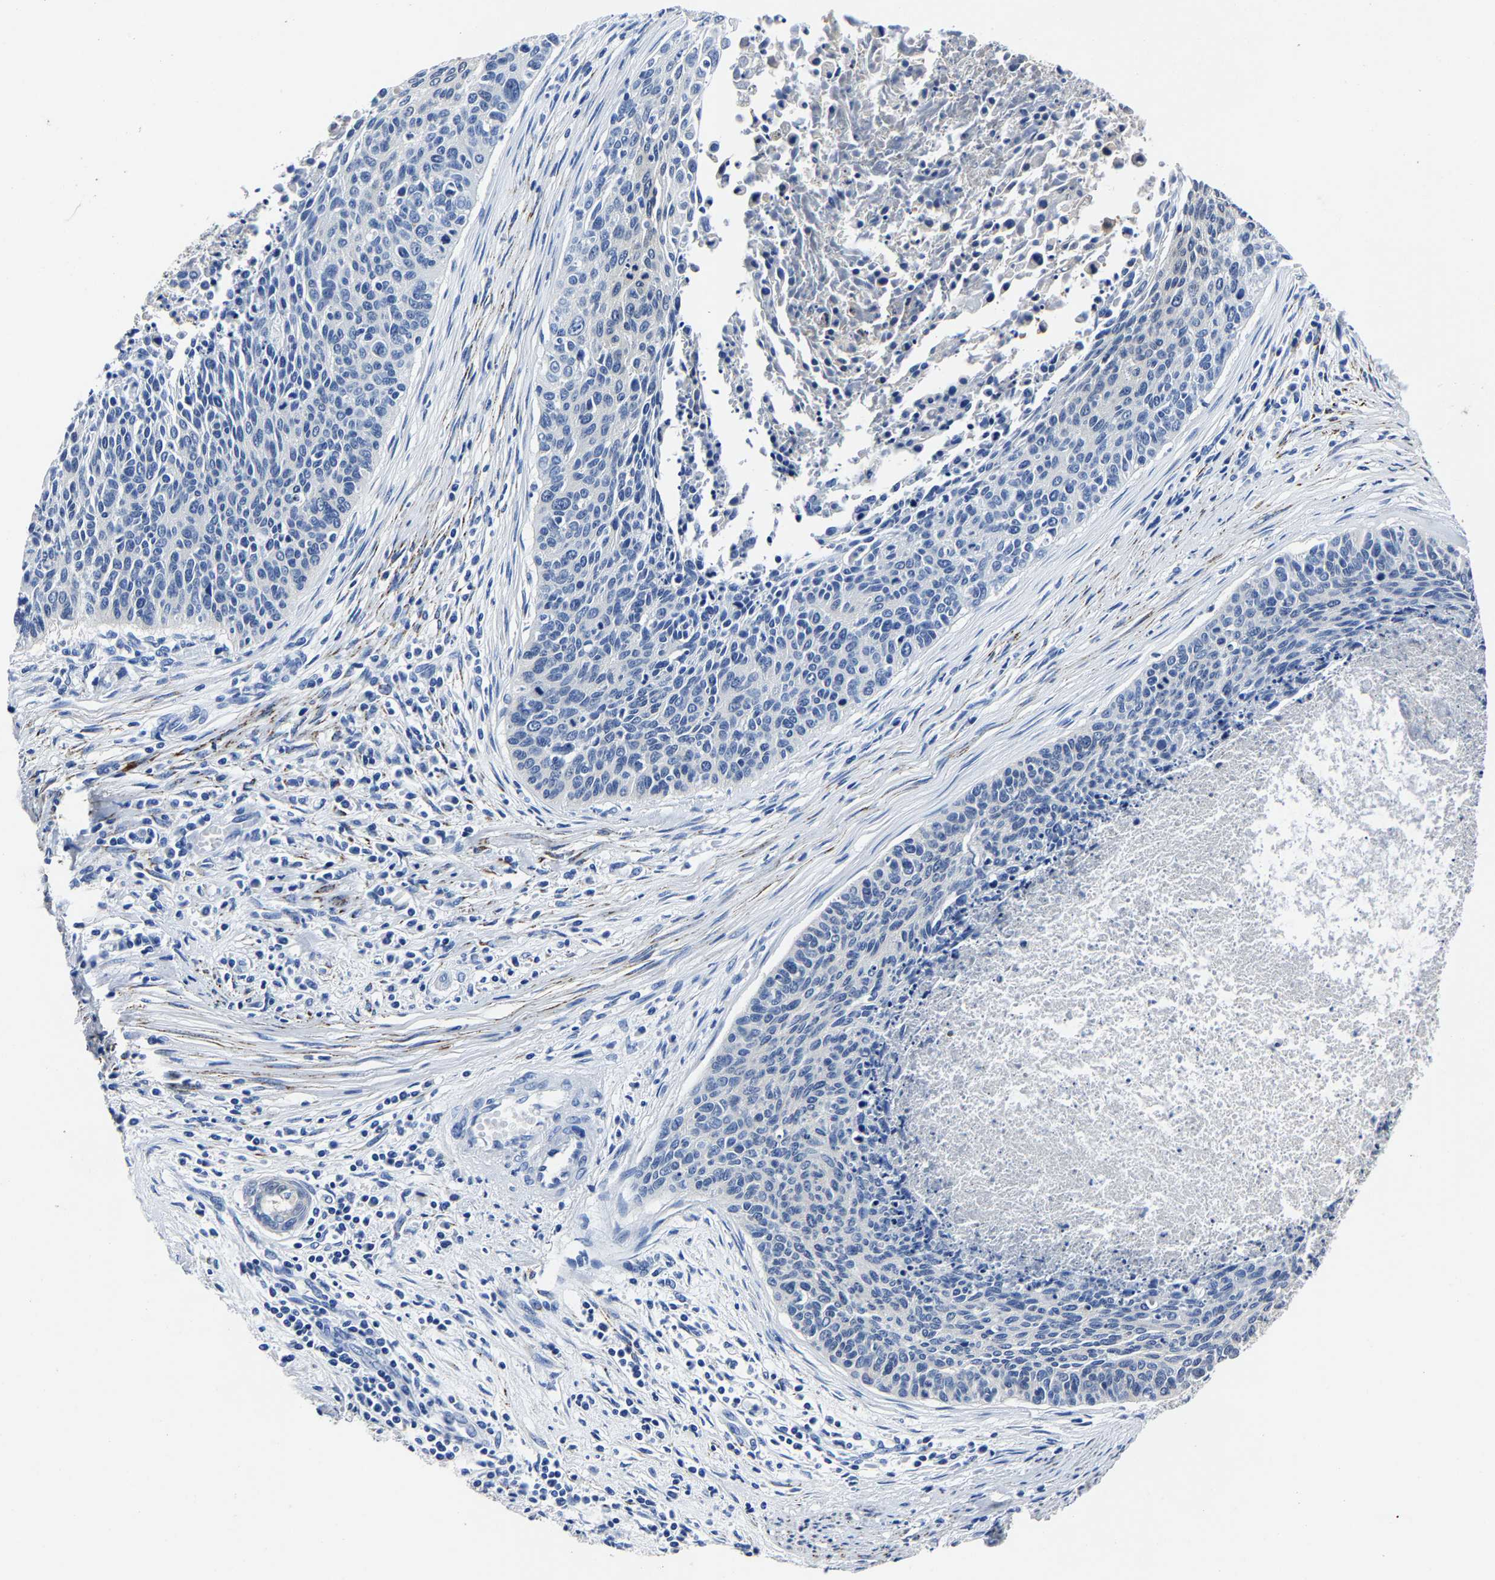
{"staining": {"intensity": "negative", "quantity": "none", "location": "none"}, "tissue": "cervical cancer", "cell_type": "Tumor cells", "image_type": "cancer", "snomed": [{"axis": "morphology", "description": "Squamous cell carcinoma, NOS"}, {"axis": "topography", "description": "Cervix"}], "caption": "Tumor cells are negative for brown protein staining in cervical cancer.", "gene": "PSPH", "patient": {"sex": "female", "age": 55}}